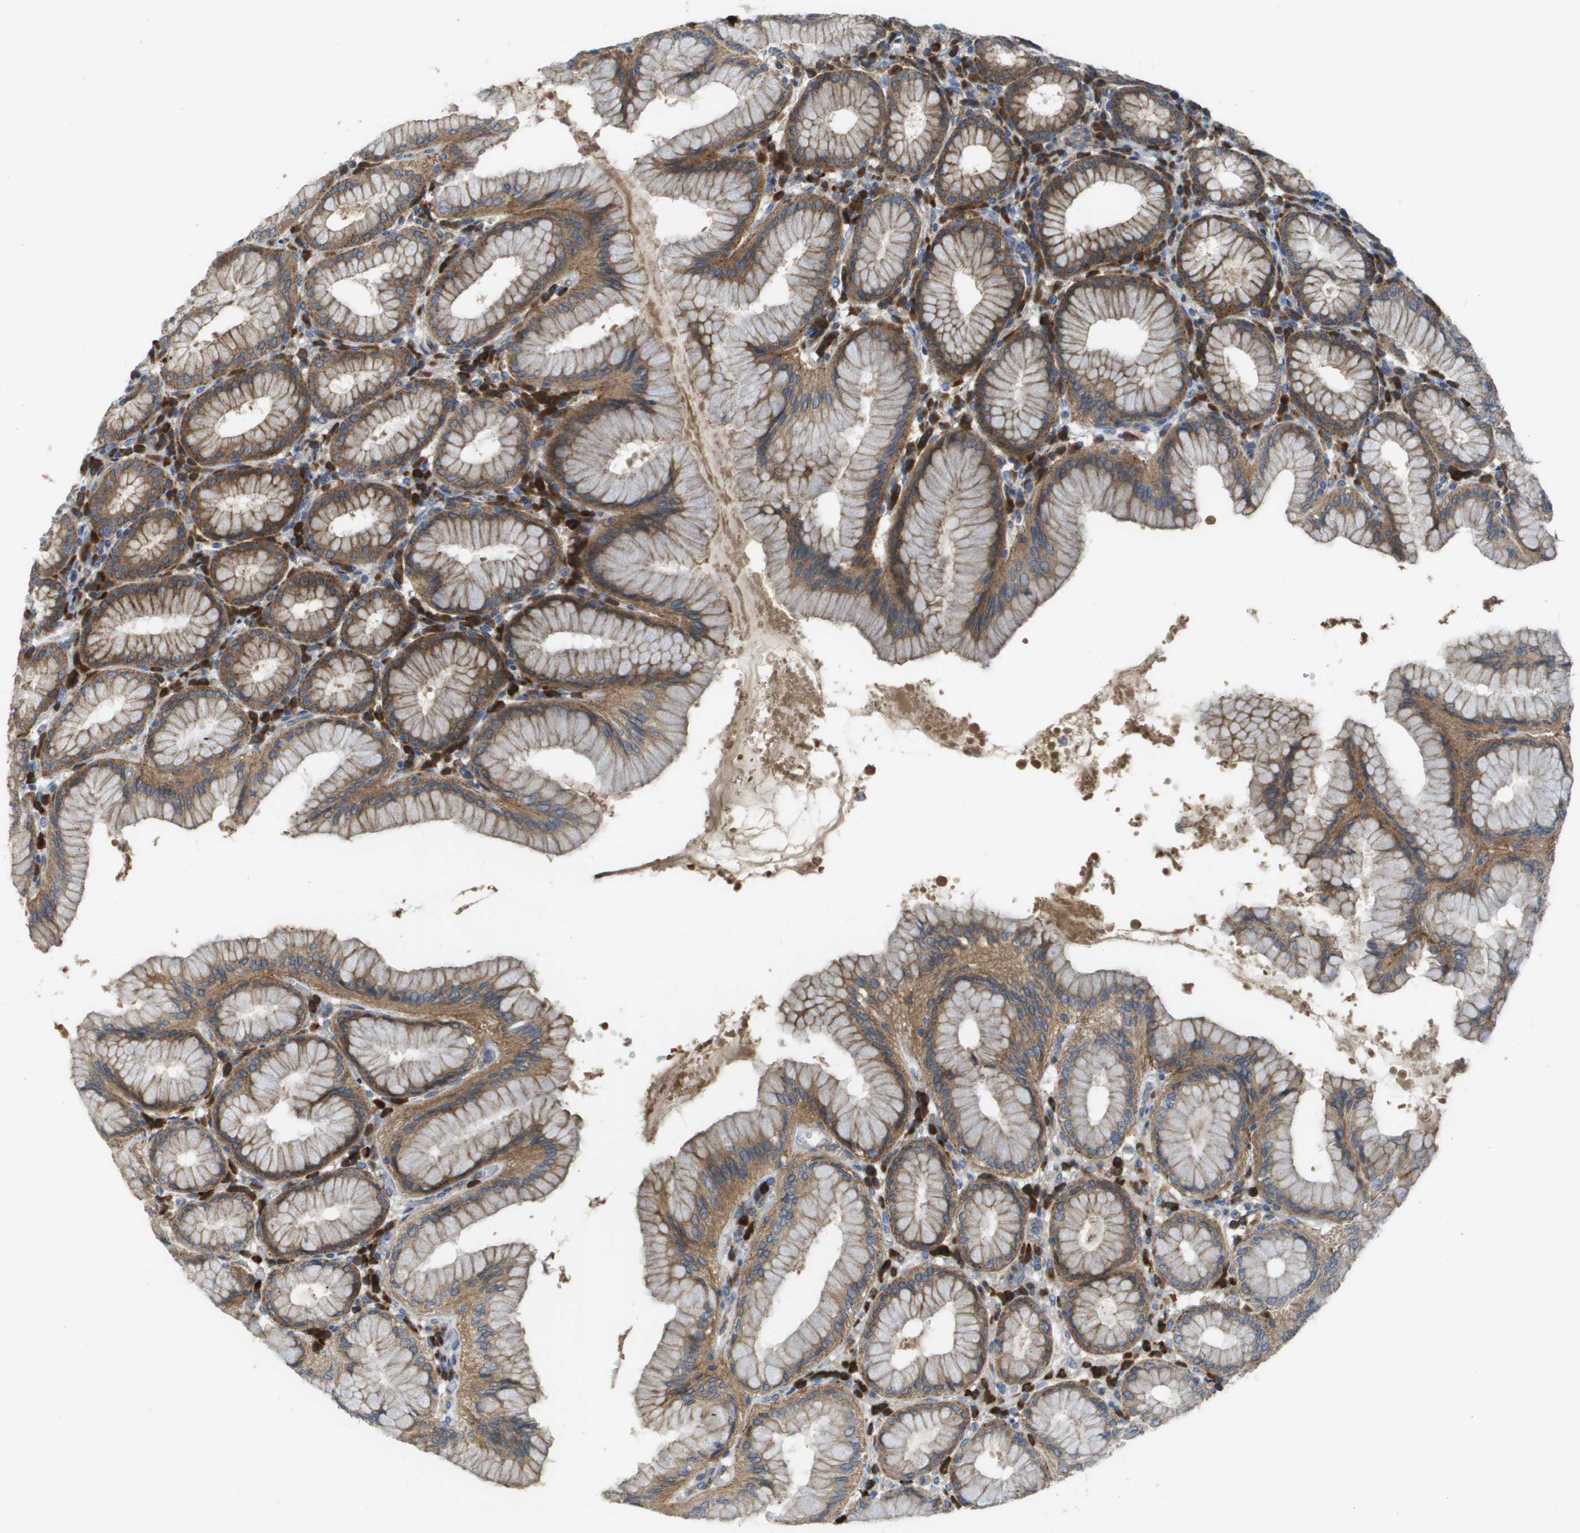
{"staining": {"intensity": "strong", "quantity": ">75%", "location": "cytoplasmic/membranous"}, "tissue": "stomach", "cell_type": "Glandular cells", "image_type": "normal", "snomed": [{"axis": "morphology", "description": "Normal tissue, NOS"}, {"axis": "topography", "description": "Stomach"}, {"axis": "topography", "description": "Stomach, lower"}], "caption": "An immunohistochemistry (IHC) image of unremarkable tissue is shown. Protein staining in brown labels strong cytoplasmic/membranous positivity in stomach within glandular cells.", "gene": "CASP10", "patient": {"sex": "female", "age": 56}}